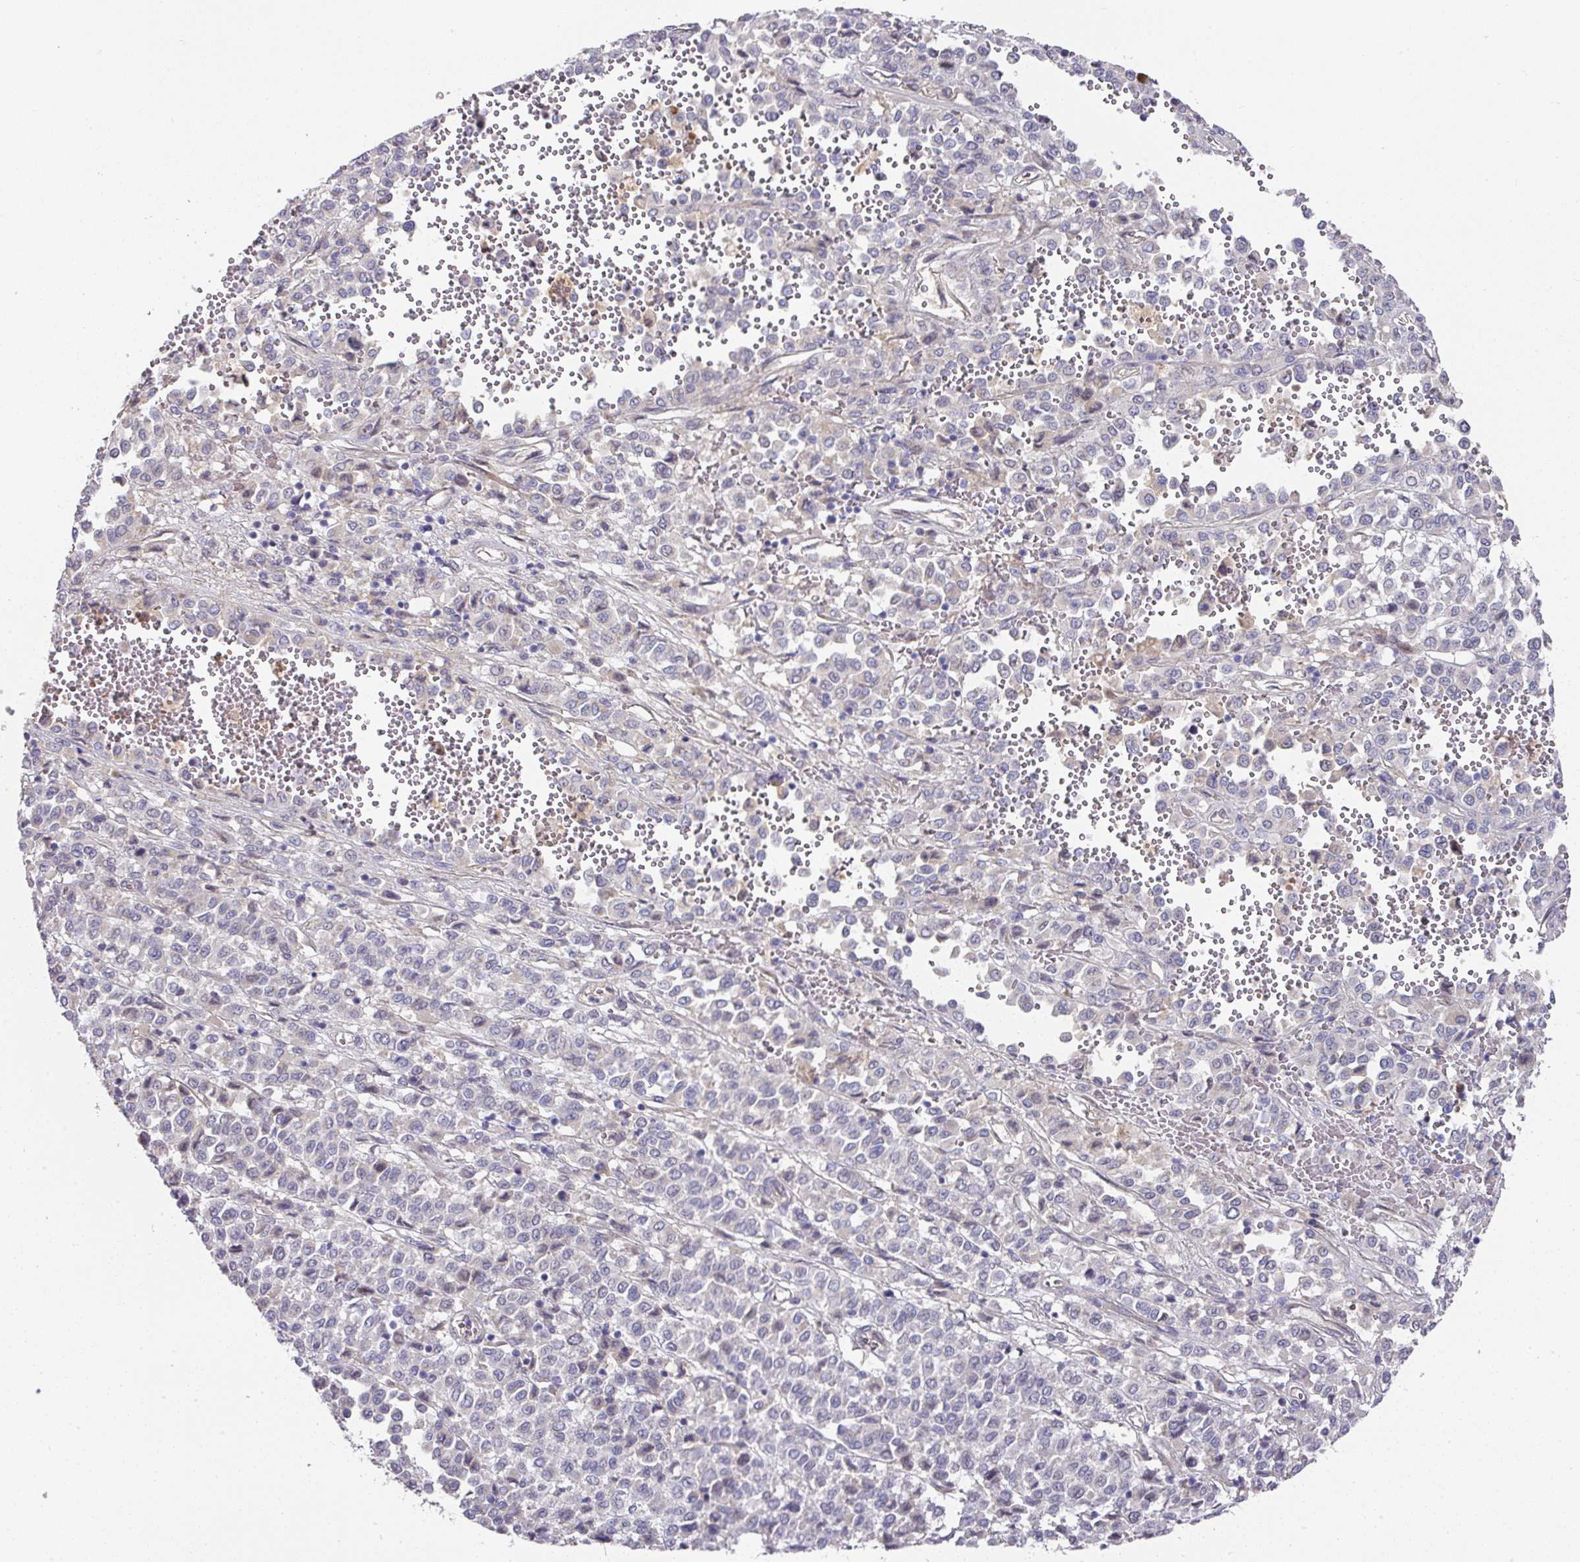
{"staining": {"intensity": "negative", "quantity": "none", "location": "none"}, "tissue": "melanoma", "cell_type": "Tumor cells", "image_type": "cancer", "snomed": [{"axis": "morphology", "description": "Malignant melanoma, Metastatic site"}, {"axis": "topography", "description": "Pancreas"}], "caption": "Protein analysis of melanoma reveals no significant expression in tumor cells.", "gene": "TARM1", "patient": {"sex": "female", "age": 30}}